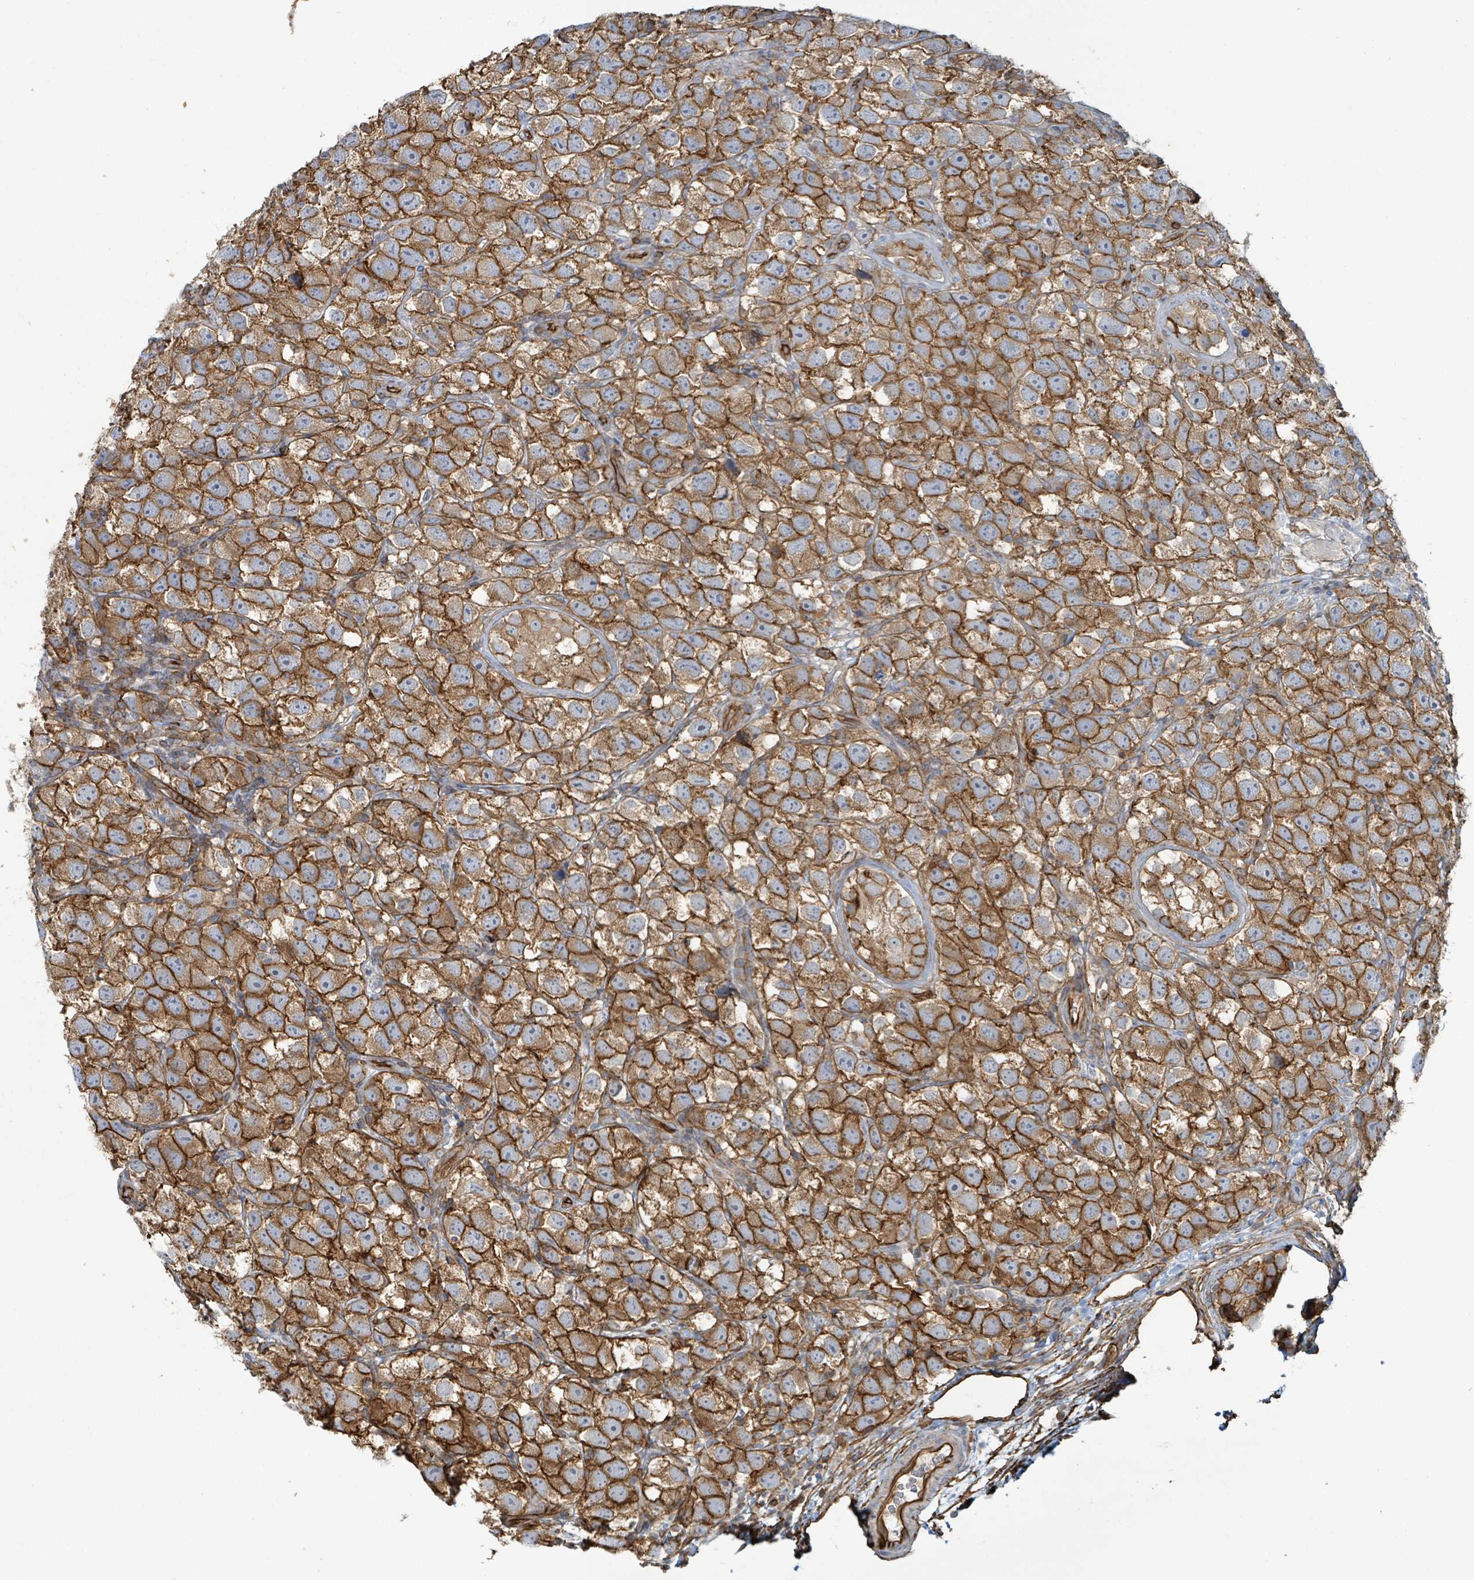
{"staining": {"intensity": "strong", "quantity": ">75%", "location": "cytoplasmic/membranous"}, "tissue": "testis cancer", "cell_type": "Tumor cells", "image_type": "cancer", "snomed": [{"axis": "morphology", "description": "Seminoma, NOS"}, {"axis": "topography", "description": "Testis"}], "caption": "Strong cytoplasmic/membranous positivity for a protein is present in about >75% of tumor cells of testis seminoma using immunohistochemistry.", "gene": "LDOC1", "patient": {"sex": "male", "age": 26}}